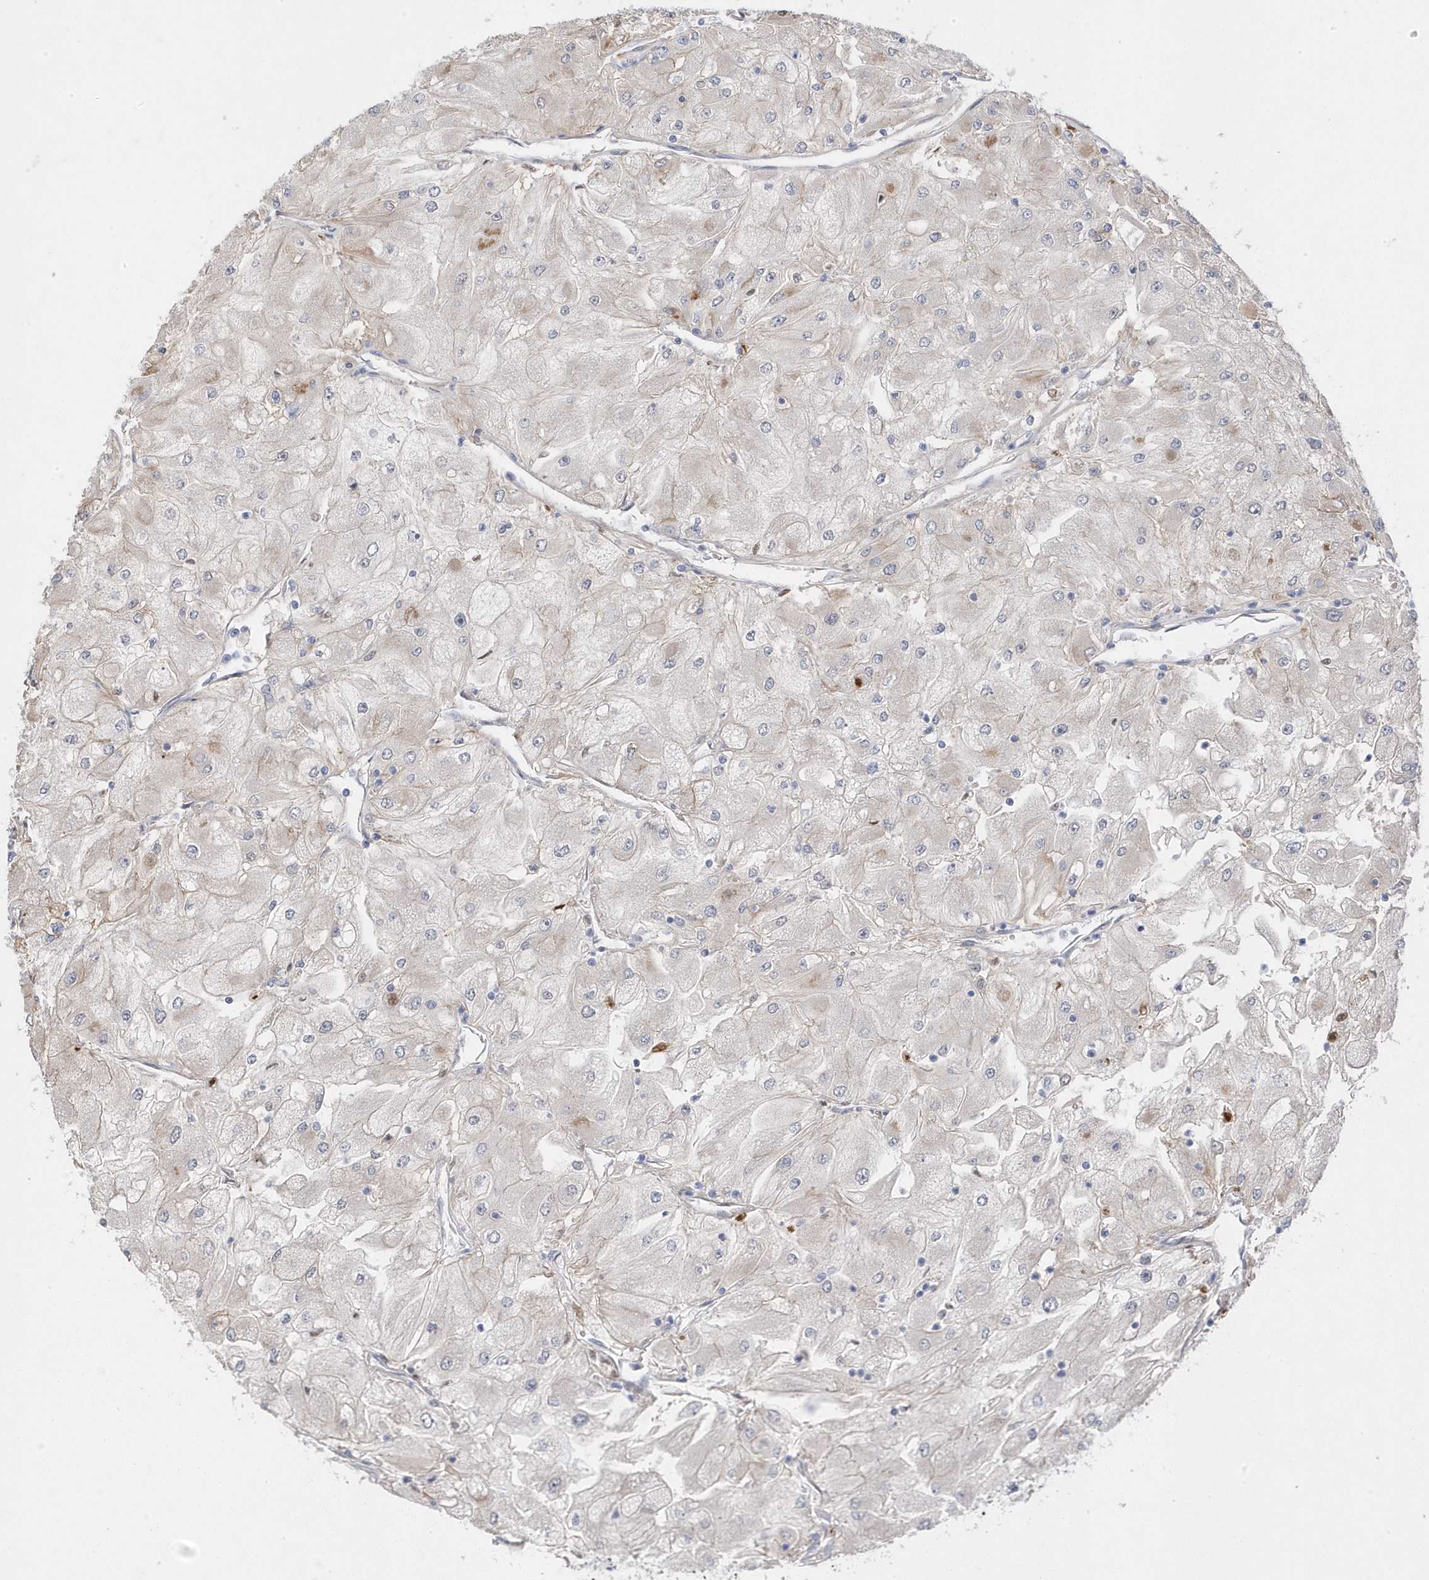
{"staining": {"intensity": "negative", "quantity": "none", "location": "none"}, "tissue": "renal cancer", "cell_type": "Tumor cells", "image_type": "cancer", "snomed": [{"axis": "morphology", "description": "Adenocarcinoma, NOS"}, {"axis": "topography", "description": "Kidney"}], "caption": "Tumor cells show no significant protein positivity in renal adenocarcinoma.", "gene": "GTPBP6", "patient": {"sex": "male", "age": 80}}